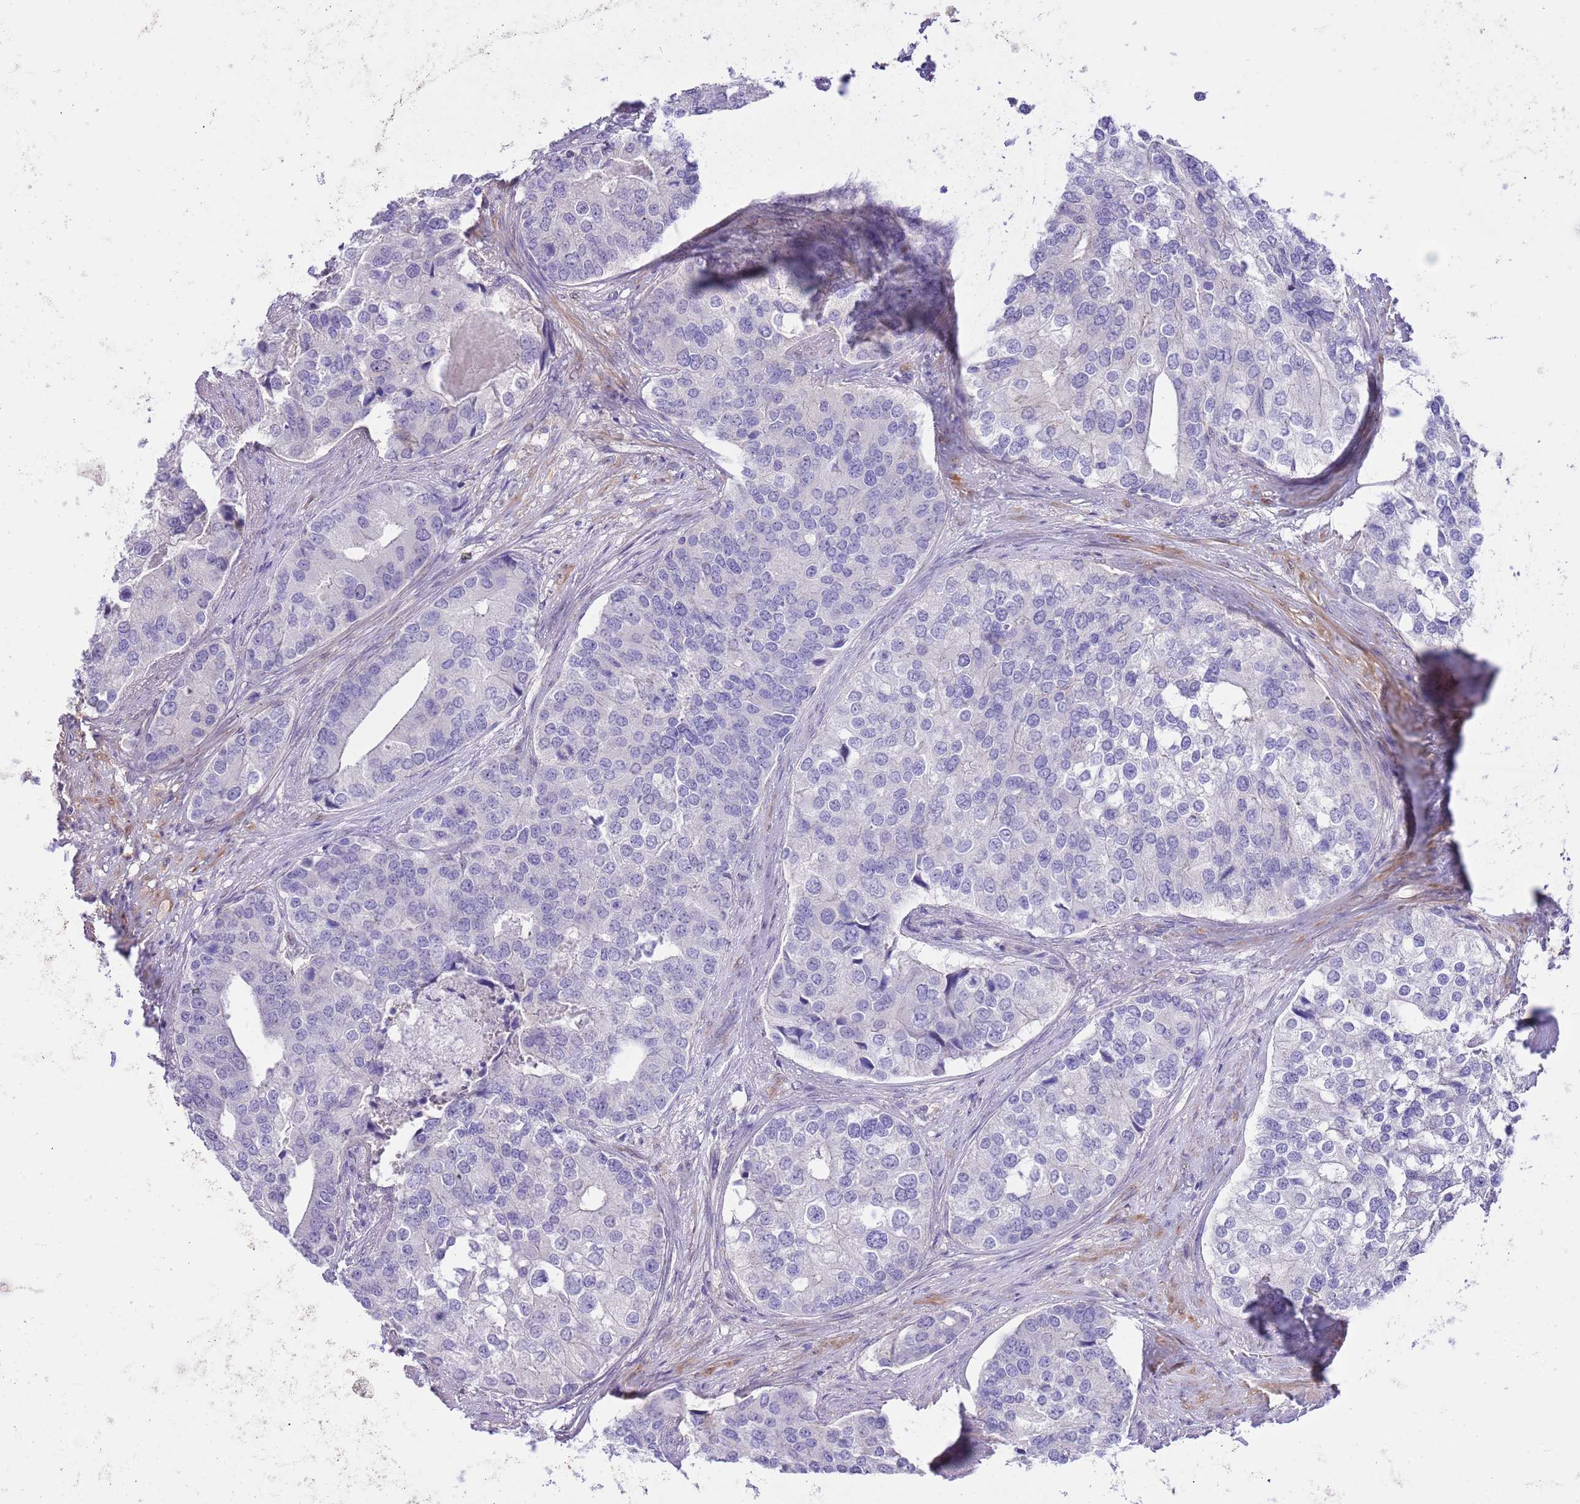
{"staining": {"intensity": "negative", "quantity": "none", "location": "none"}, "tissue": "prostate cancer", "cell_type": "Tumor cells", "image_type": "cancer", "snomed": [{"axis": "morphology", "description": "Adenocarcinoma, High grade"}, {"axis": "topography", "description": "Prostate"}], "caption": "This is a histopathology image of immunohistochemistry (IHC) staining of prostate adenocarcinoma (high-grade), which shows no positivity in tumor cells.", "gene": "PRR32", "patient": {"sex": "male", "age": 62}}